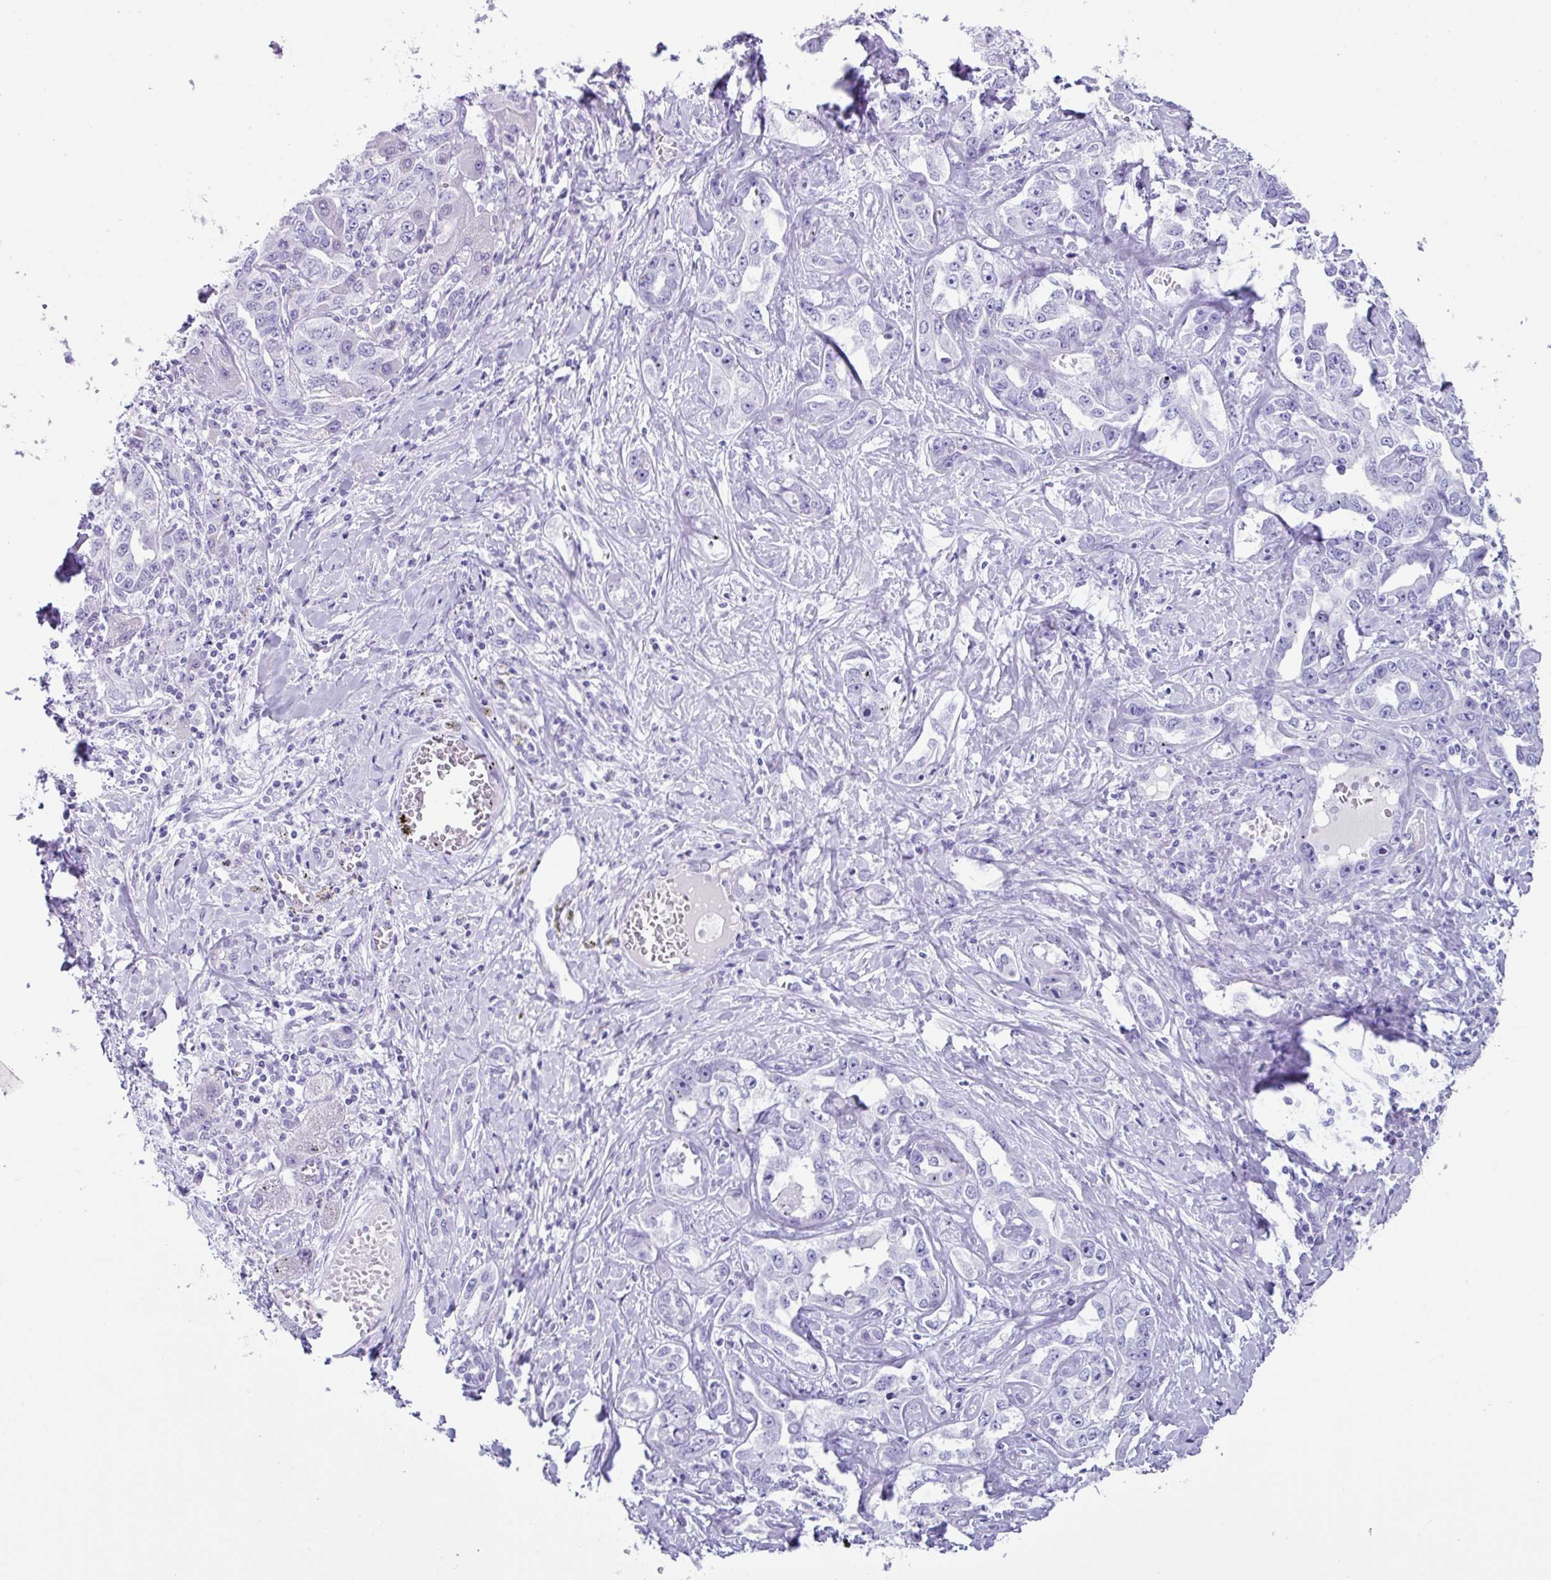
{"staining": {"intensity": "negative", "quantity": "none", "location": "none"}, "tissue": "liver cancer", "cell_type": "Tumor cells", "image_type": "cancer", "snomed": [{"axis": "morphology", "description": "Cholangiocarcinoma"}, {"axis": "topography", "description": "Liver"}], "caption": "Image shows no protein expression in tumor cells of liver cancer tissue.", "gene": "ZNF524", "patient": {"sex": "male", "age": 59}}